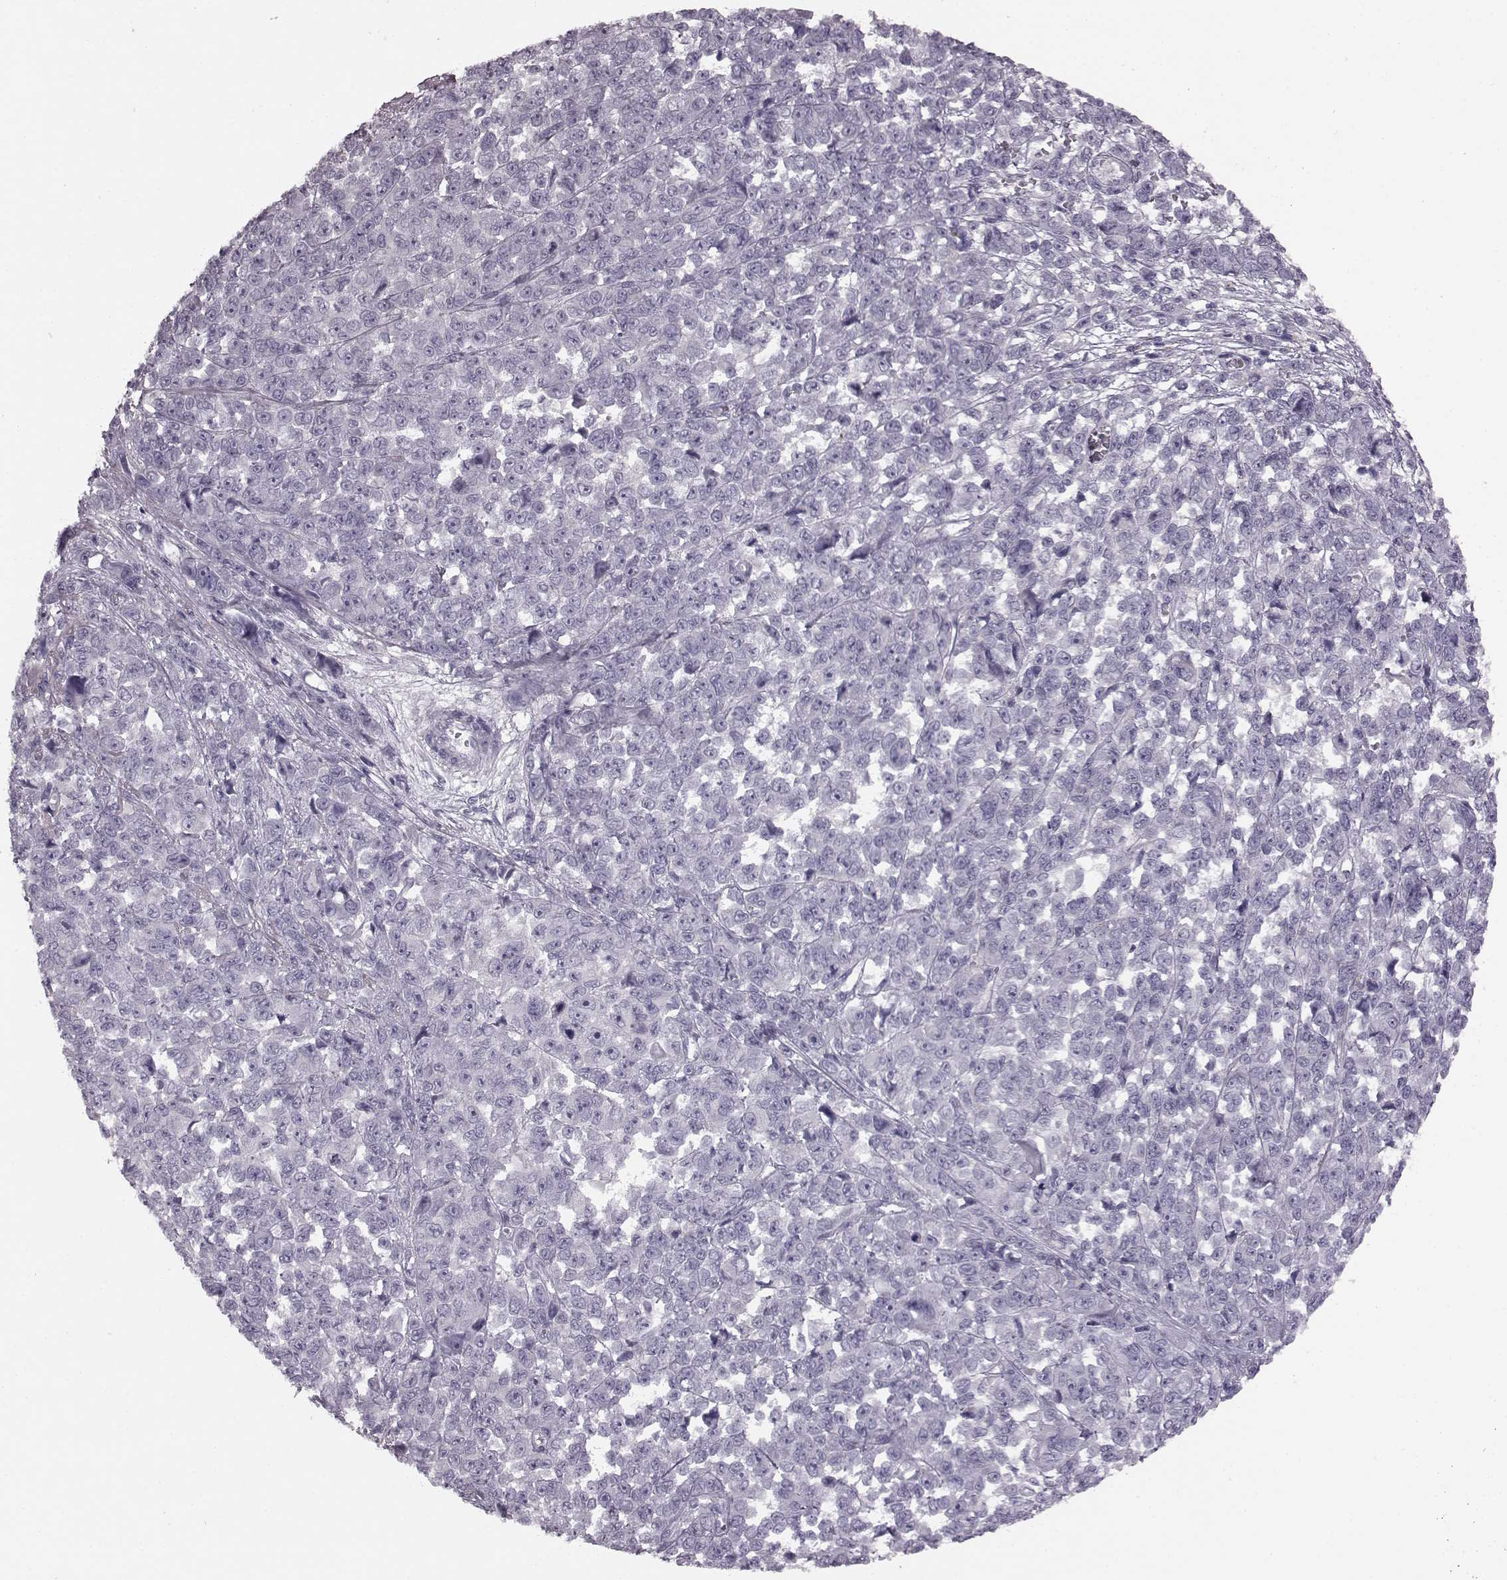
{"staining": {"intensity": "negative", "quantity": "none", "location": "none"}, "tissue": "melanoma", "cell_type": "Tumor cells", "image_type": "cancer", "snomed": [{"axis": "morphology", "description": "Malignant melanoma, NOS"}, {"axis": "topography", "description": "Skin"}], "caption": "The image exhibits no significant expression in tumor cells of melanoma.", "gene": "SNTG1", "patient": {"sex": "female", "age": 95}}